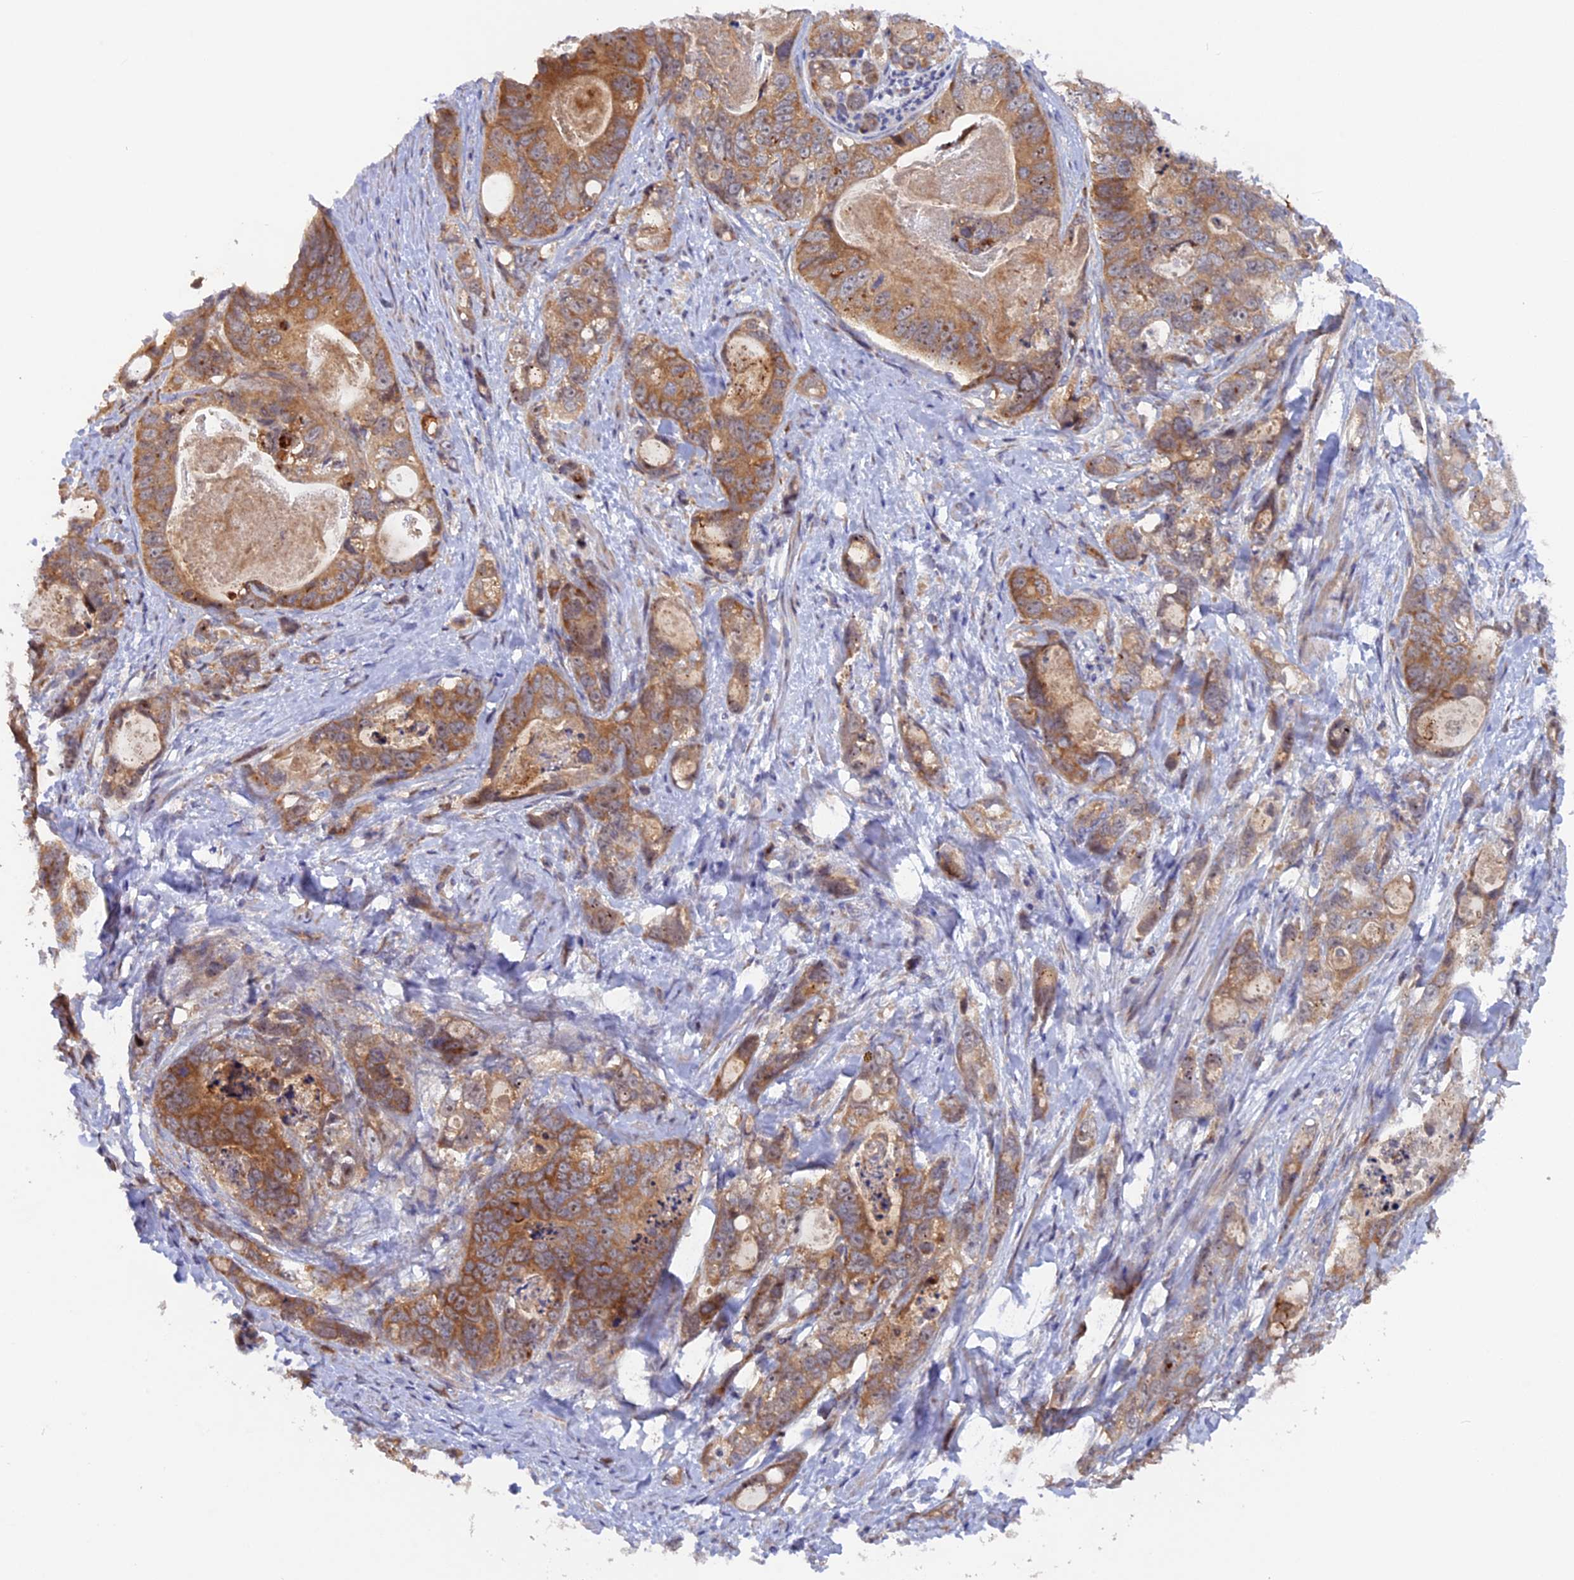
{"staining": {"intensity": "moderate", "quantity": ">75%", "location": "cytoplasmic/membranous"}, "tissue": "stomach cancer", "cell_type": "Tumor cells", "image_type": "cancer", "snomed": [{"axis": "morphology", "description": "Normal tissue, NOS"}, {"axis": "morphology", "description": "Adenocarcinoma, NOS"}, {"axis": "topography", "description": "Stomach"}], "caption": "Immunohistochemistry (DAB (3,3'-diaminobenzidine)) staining of adenocarcinoma (stomach) displays moderate cytoplasmic/membranous protein staining in about >75% of tumor cells.", "gene": "FERMT1", "patient": {"sex": "female", "age": 89}}